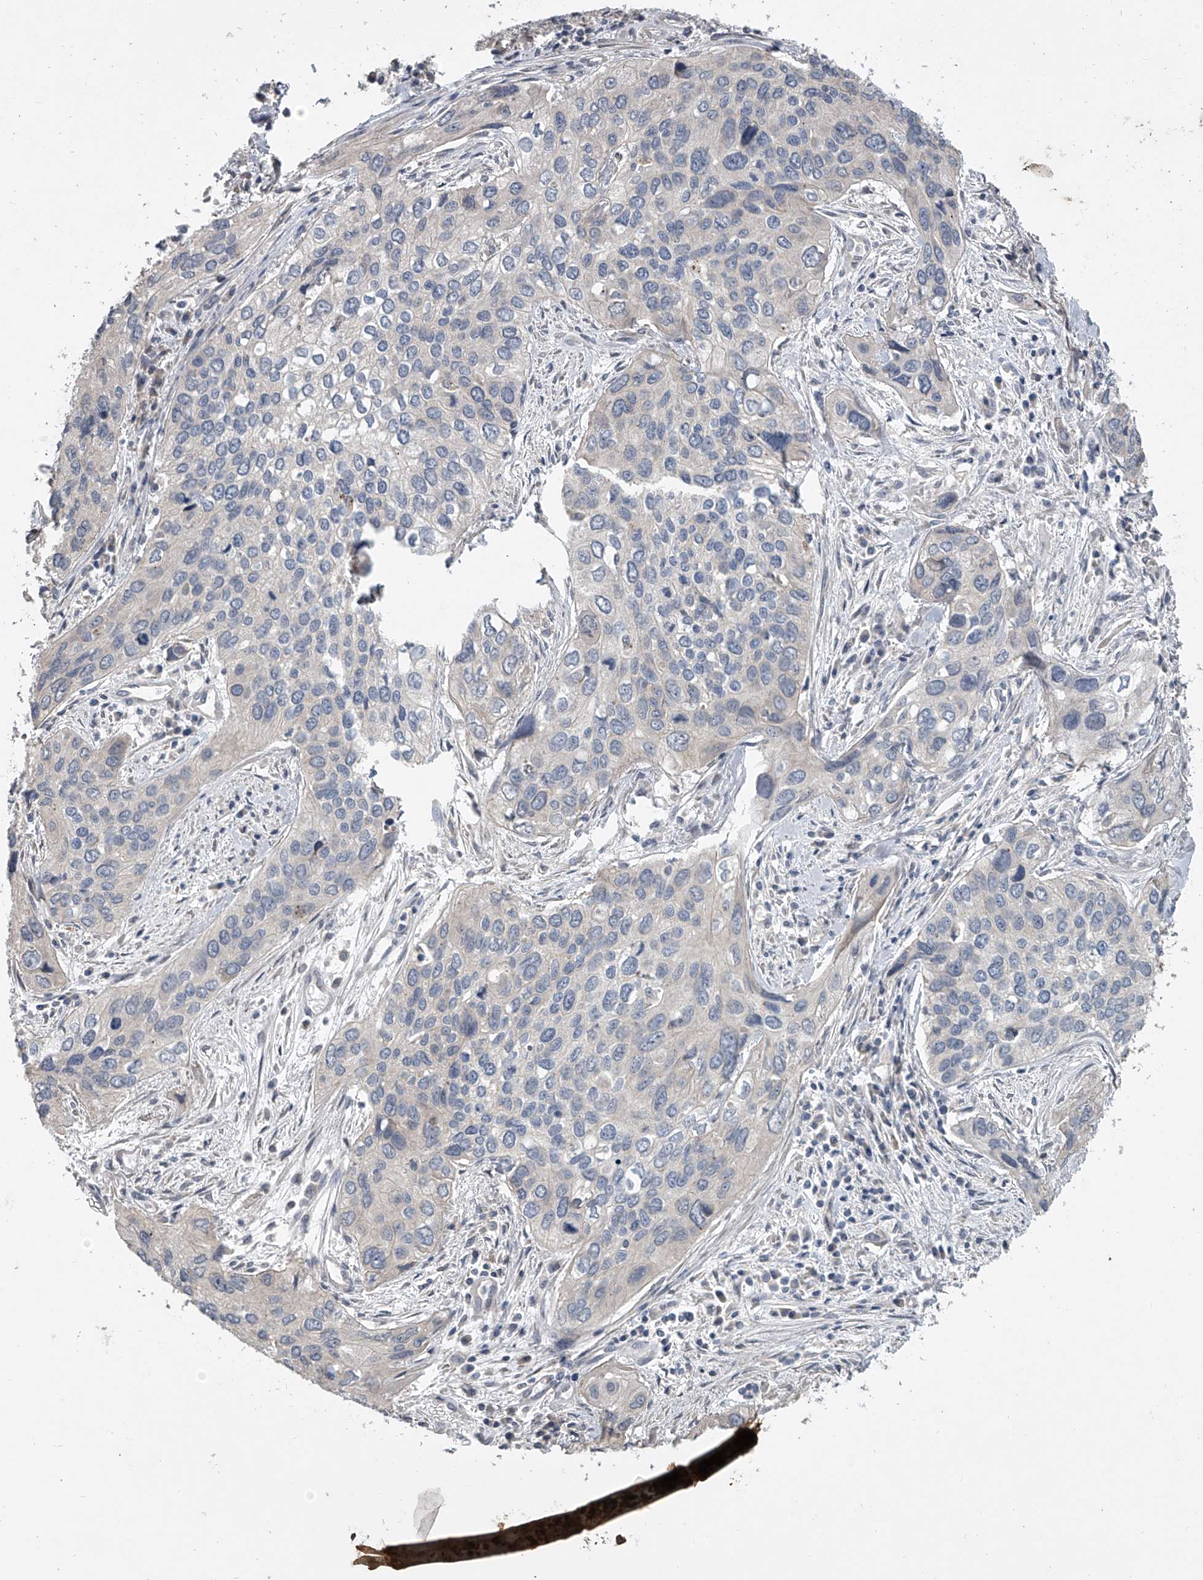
{"staining": {"intensity": "negative", "quantity": "none", "location": "none"}, "tissue": "cervical cancer", "cell_type": "Tumor cells", "image_type": "cancer", "snomed": [{"axis": "morphology", "description": "Squamous cell carcinoma, NOS"}, {"axis": "topography", "description": "Cervix"}], "caption": "IHC of cervical squamous cell carcinoma shows no positivity in tumor cells.", "gene": "DOCK9", "patient": {"sex": "female", "age": 55}}